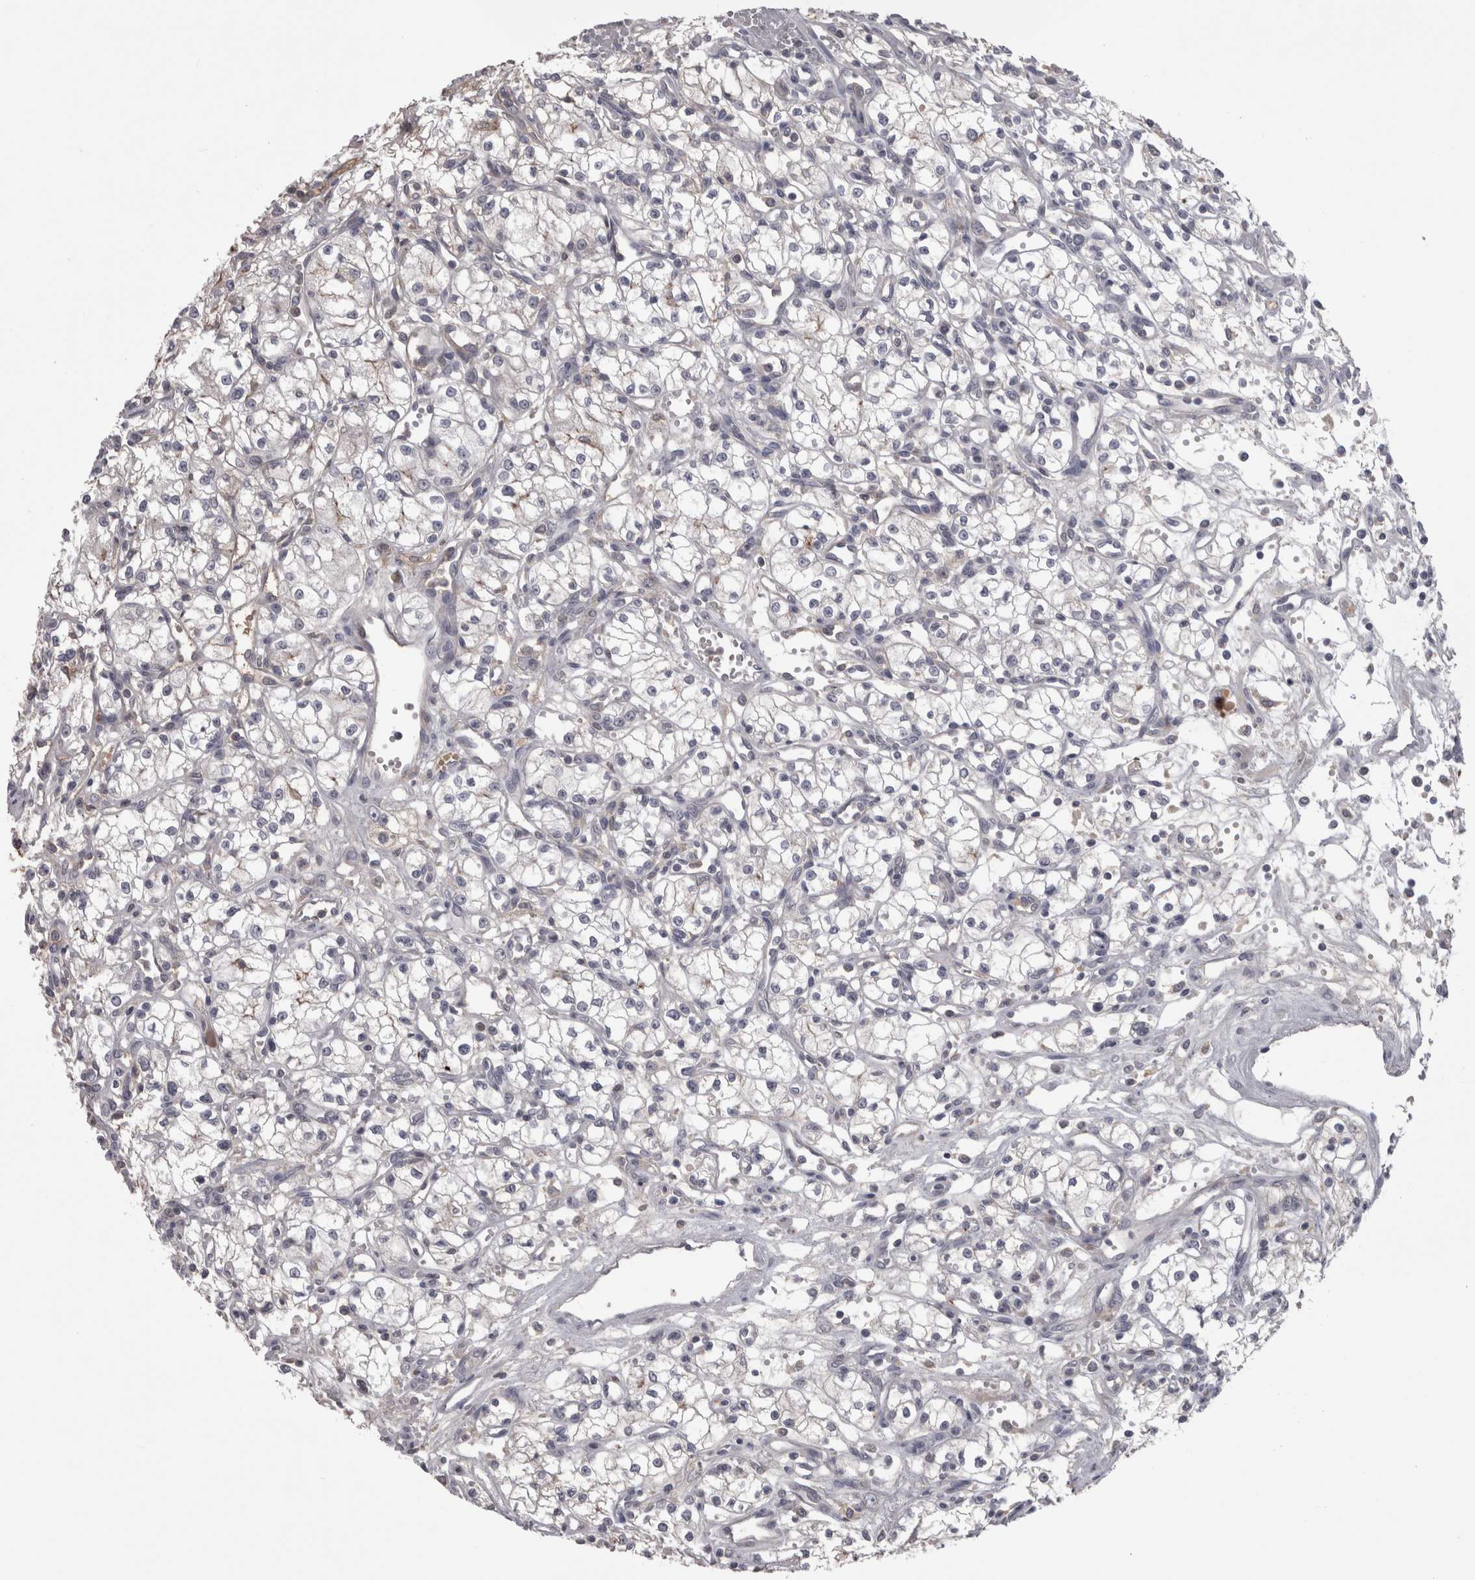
{"staining": {"intensity": "negative", "quantity": "none", "location": "none"}, "tissue": "renal cancer", "cell_type": "Tumor cells", "image_type": "cancer", "snomed": [{"axis": "morphology", "description": "Normal tissue, NOS"}, {"axis": "morphology", "description": "Adenocarcinoma, NOS"}, {"axis": "topography", "description": "Kidney"}], "caption": "Immunohistochemistry (IHC) histopathology image of human renal cancer stained for a protein (brown), which shows no positivity in tumor cells.", "gene": "SAA4", "patient": {"sex": "male", "age": 59}}